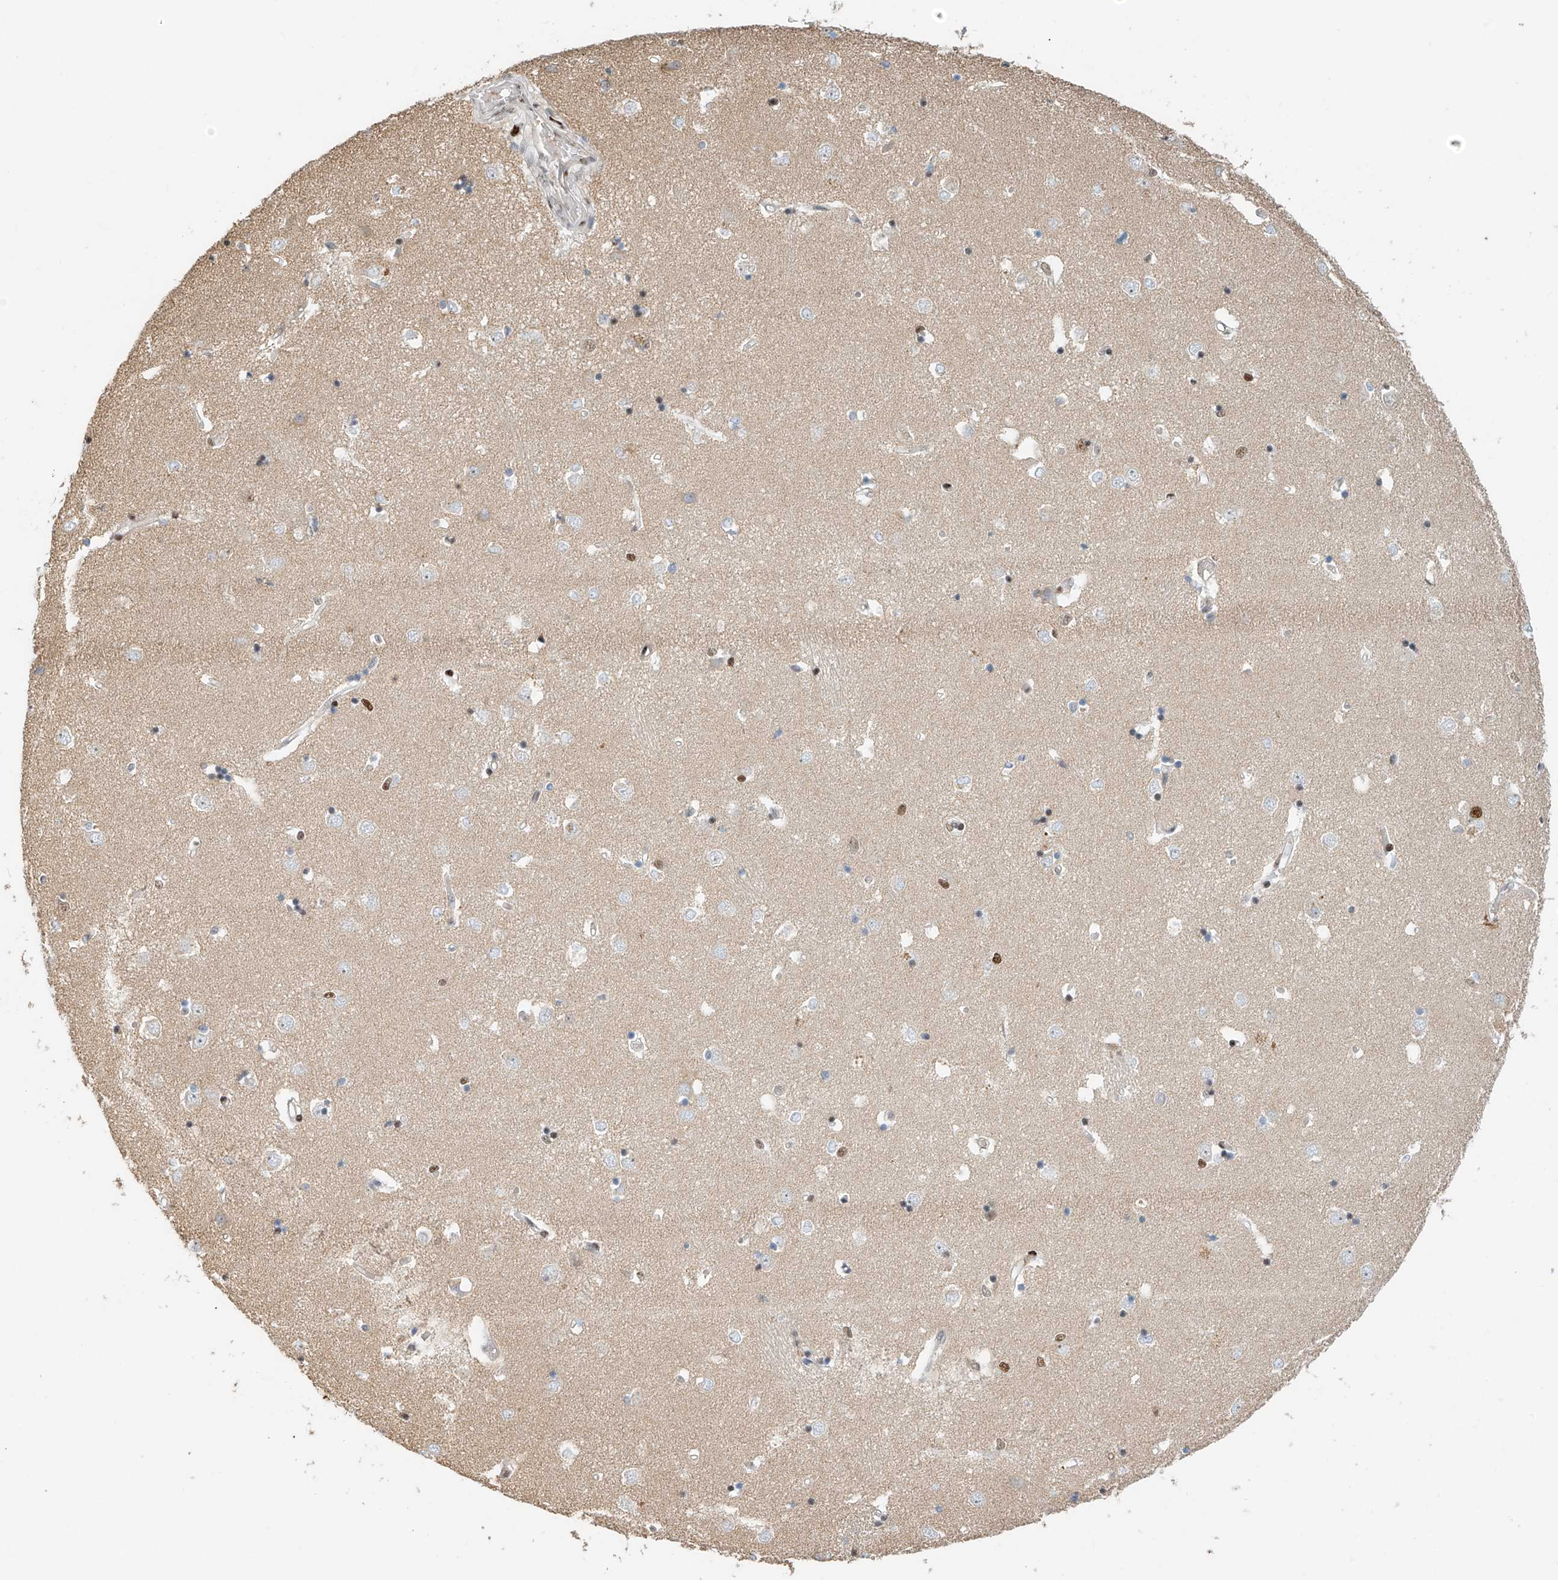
{"staining": {"intensity": "moderate", "quantity": "25%-75%", "location": "nuclear"}, "tissue": "caudate", "cell_type": "Glial cells", "image_type": "normal", "snomed": [{"axis": "morphology", "description": "Normal tissue, NOS"}, {"axis": "topography", "description": "Lateral ventricle wall"}], "caption": "This is an image of IHC staining of unremarkable caudate, which shows moderate expression in the nuclear of glial cells.", "gene": "ZNF514", "patient": {"sex": "male", "age": 45}}